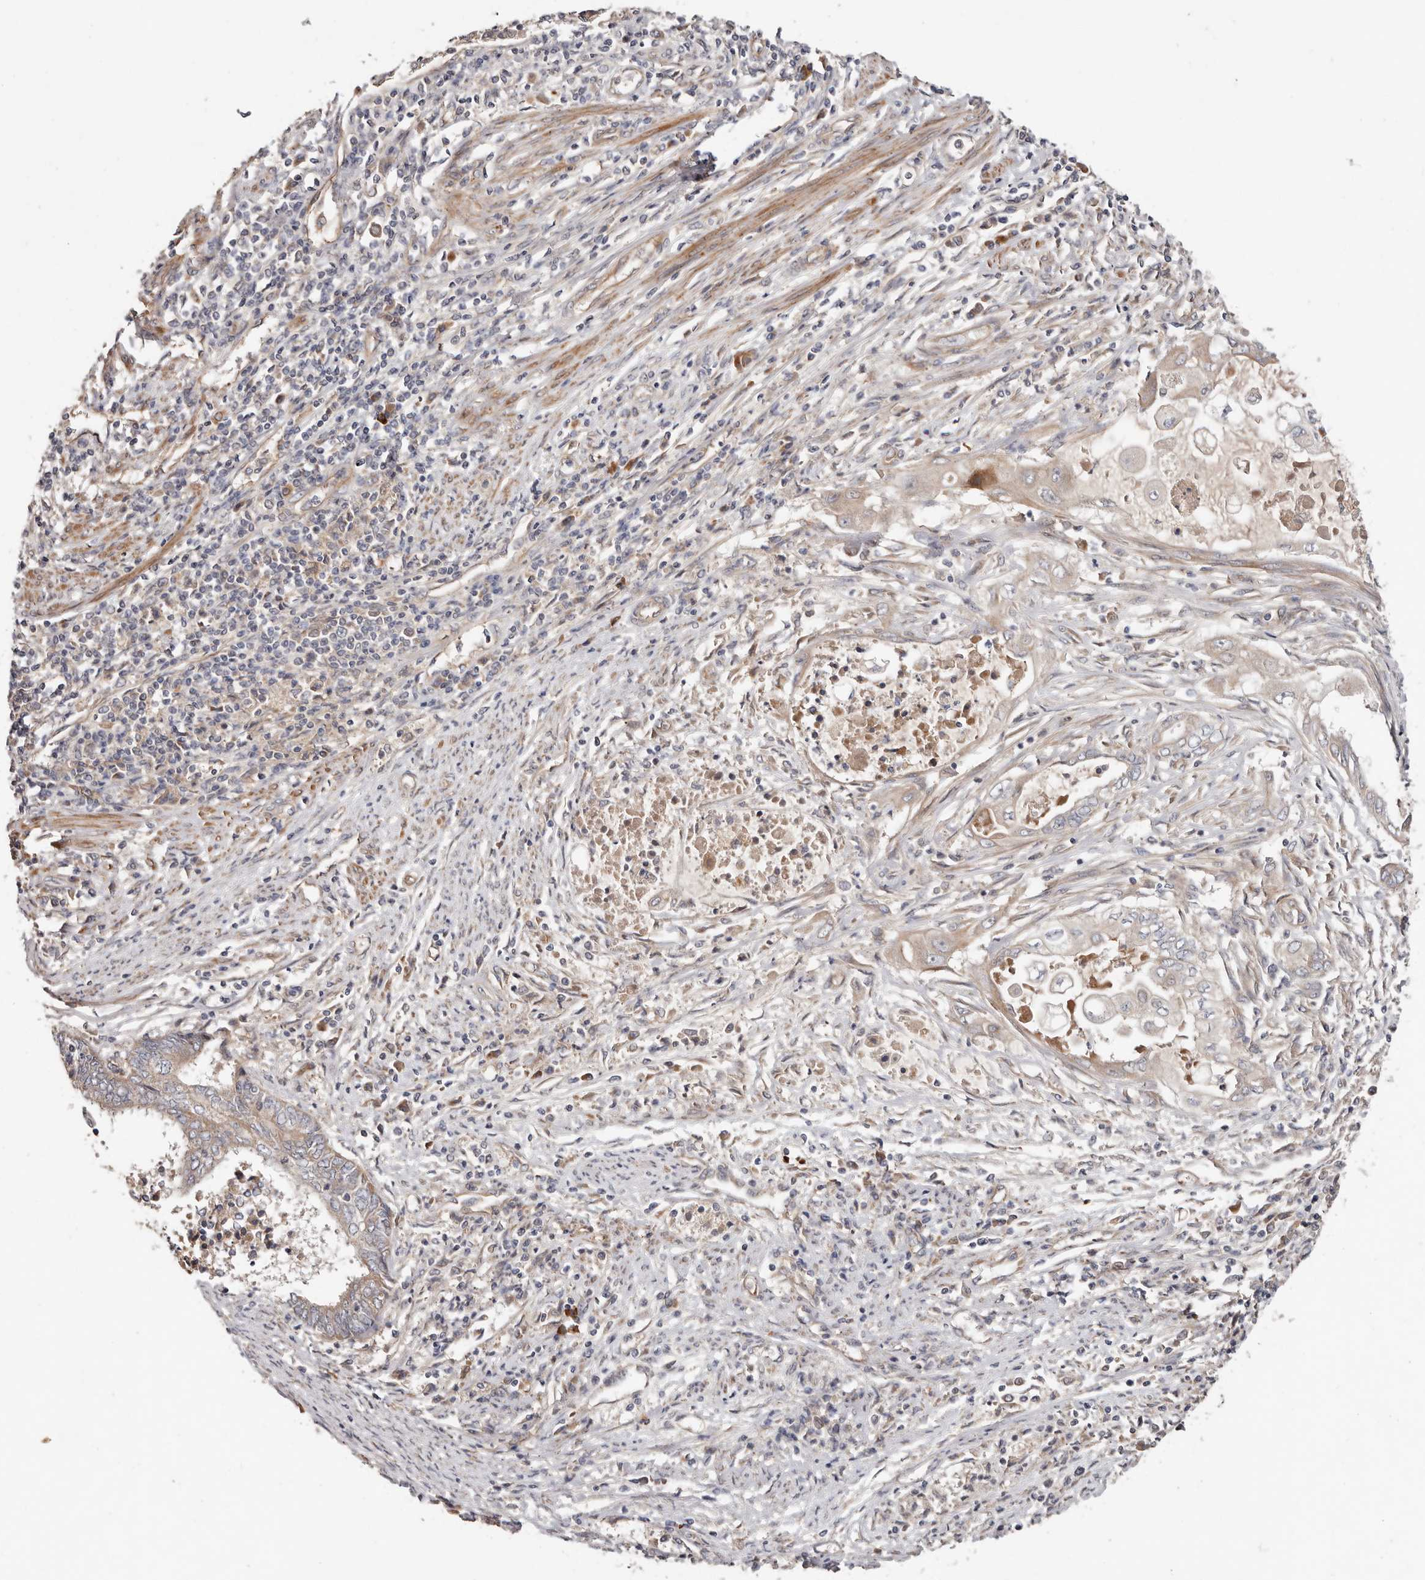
{"staining": {"intensity": "weak", "quantity": "25%-75%", "location": "cytoplasmic/membranous"}, "tissue": "endometrial cancer", "cell_type": "Tumor cells", "image_type": "cancer", "snomed": [{"axis": "morphology", "description": "Adenocarcinoma, NOS"}, {"axis": "topography", "description": "Uterus"}, {"axis": "topography", "description": "Endometrium"}], "caption": "High-power microscopy captured an immunohistochemistry (IHC) micrograph of endometrial cancer, revealing weak cytoplasmic/membranous positivity in about 25%-75% of tumor cells.", "gene": "MACF1", "patient": {"sex": "female", "age": 70}}